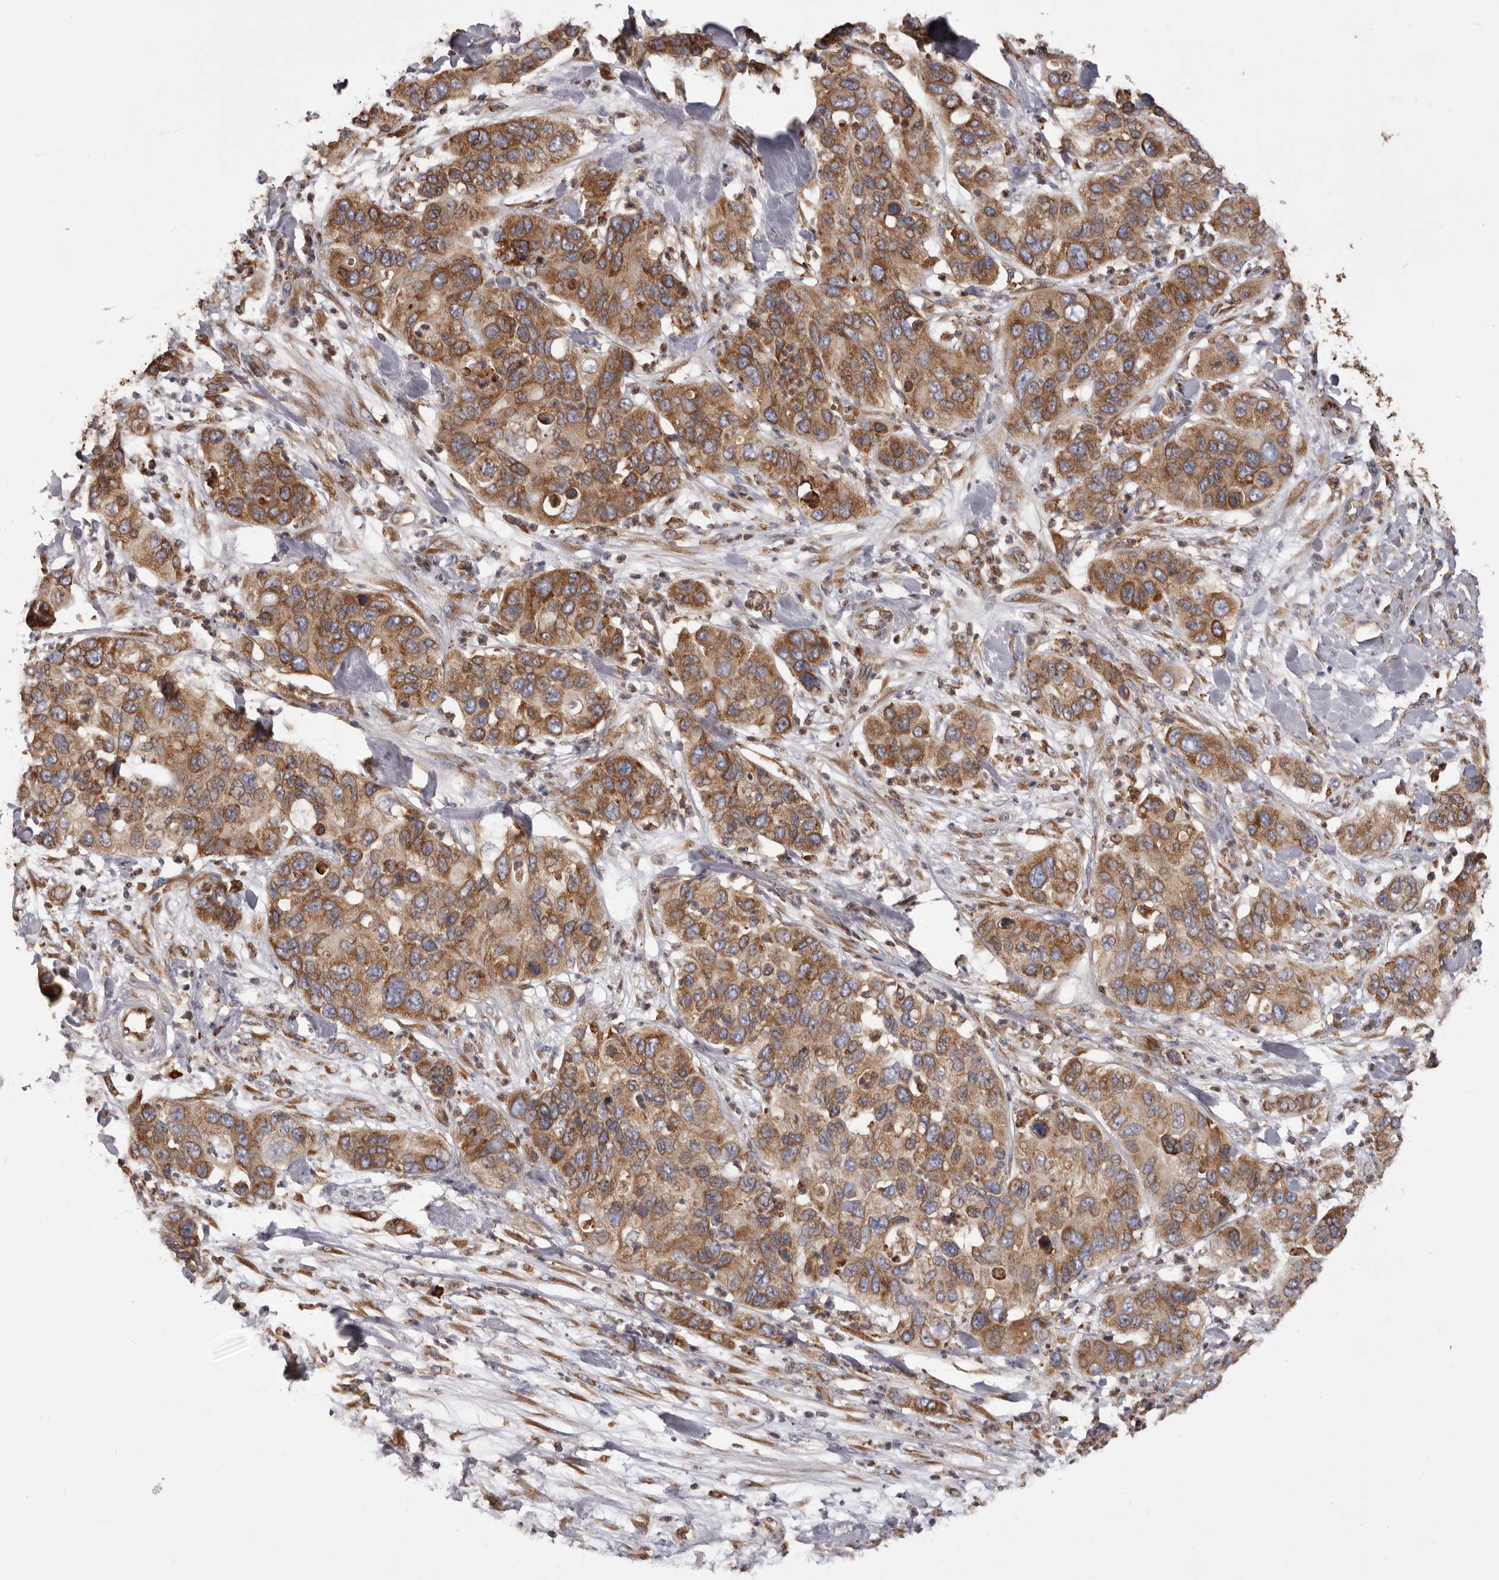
{"staining": {"intensity": "strong", "quantity": ">75%", "location": "cytoplasmic/membranous"}, "tissue": "pancreatic cancer", "cell_type": "Tumor cells", "image_type": "cancer", "snomed": [{"axis": "morphology", "description": "Adenocarcinoma, NOS"}, {"axis": "topography", "description": "Pancreas"}], "caption": "Approximately >75% of tumor cells in human pancreatic cancer display strong cytoplasmic/membranous protein staining as visualized by brown immunohistochemical staining.", "gene": "QRSL1", "patient": {"sex": "female", "age": 71}}